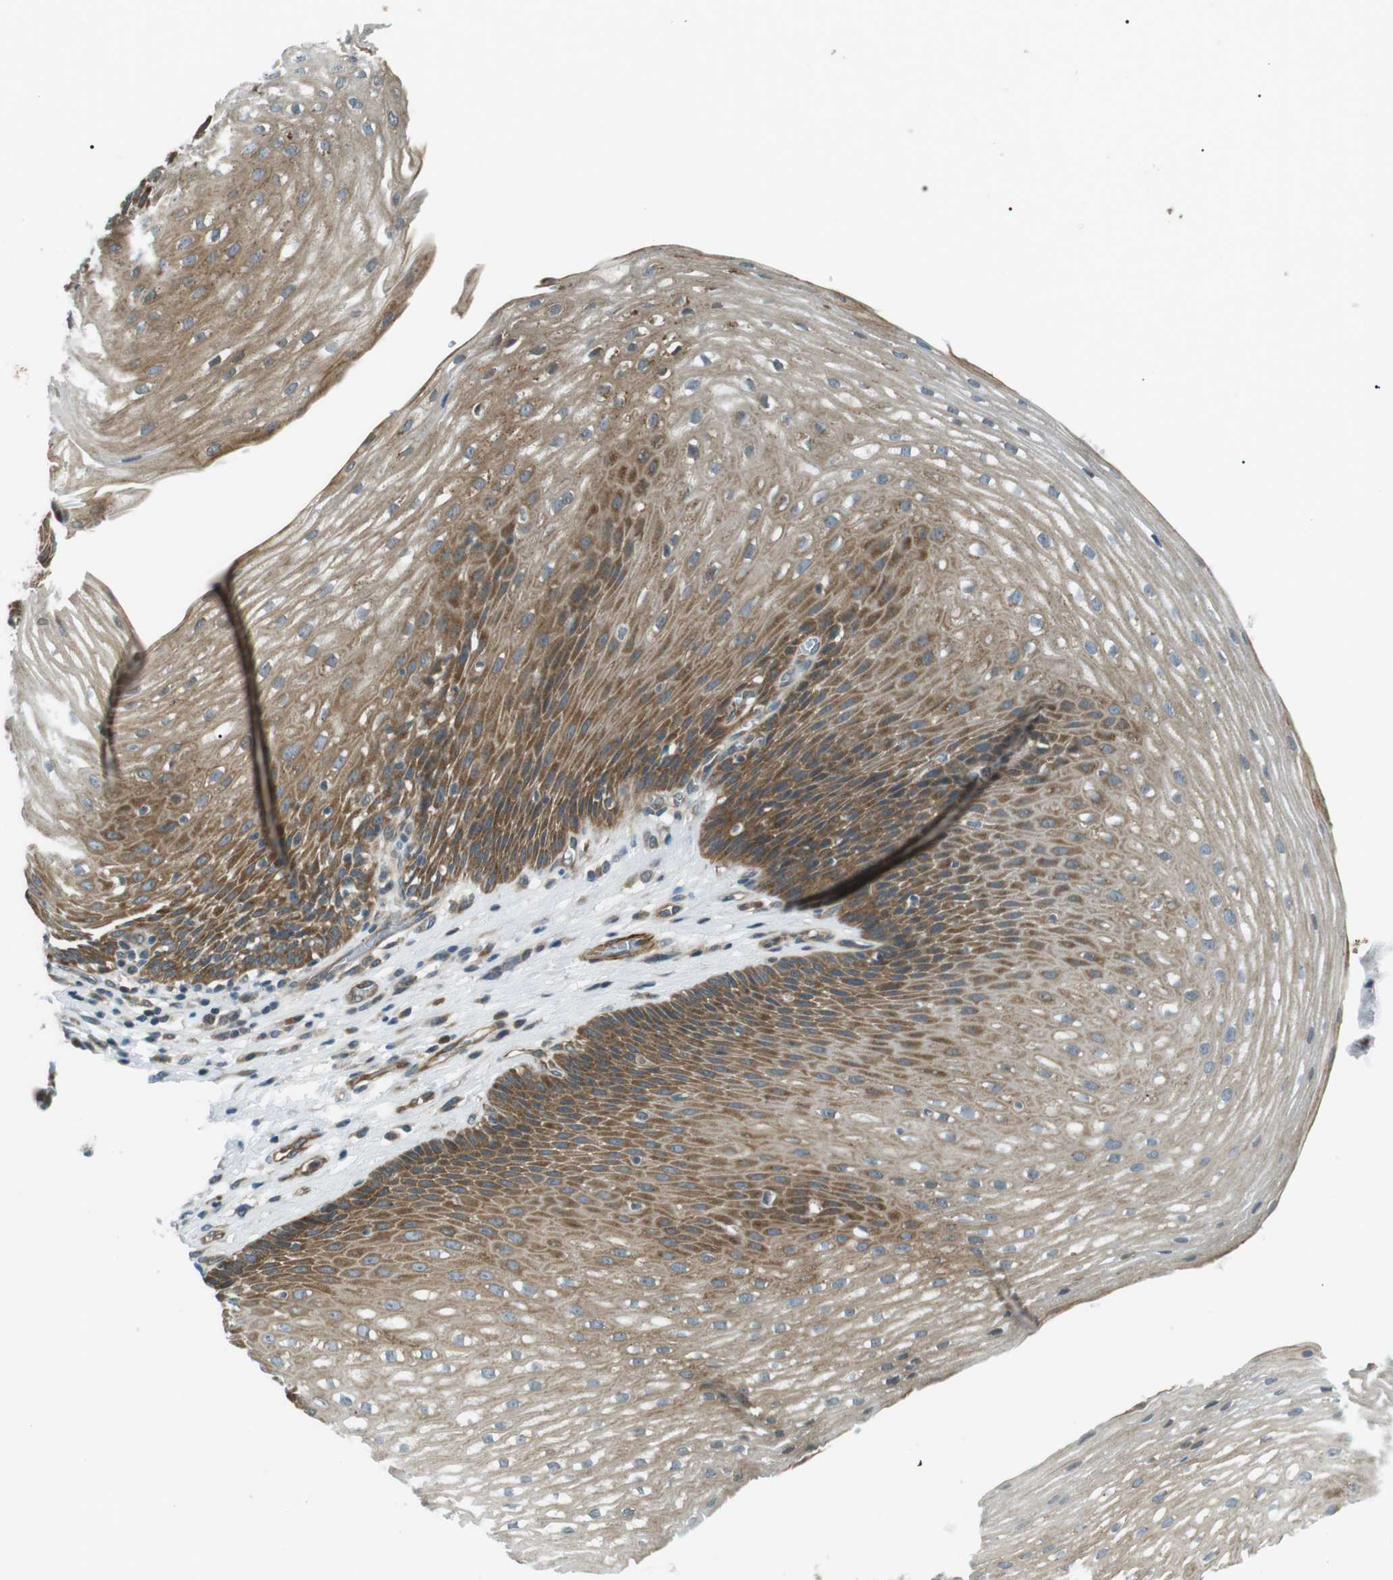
{"staining": {"intensity": "moderate", "quantity": ">75%", "location": "cytoplasmic/membranous"}, "tissue": "esophagus", "cell_type": "Squamous epithelial cells", "image_type": "normal", "snomed": [{"axis": "morphology", "description": "Normal tissue, NOS"}, {"axis": "topography", "description": "Esophagus"}], "caption": "Moderate cytoplasmic/membranous protein staining is present in approximately >75% of squamous epithelial cells in esophagus. (Stains: DAB in brown, nuclei in blue, Microscopy: brightfield microscopy at high magnification).", "gene": "TMEM74", "patient": {"sex": "male", "age": 48}}